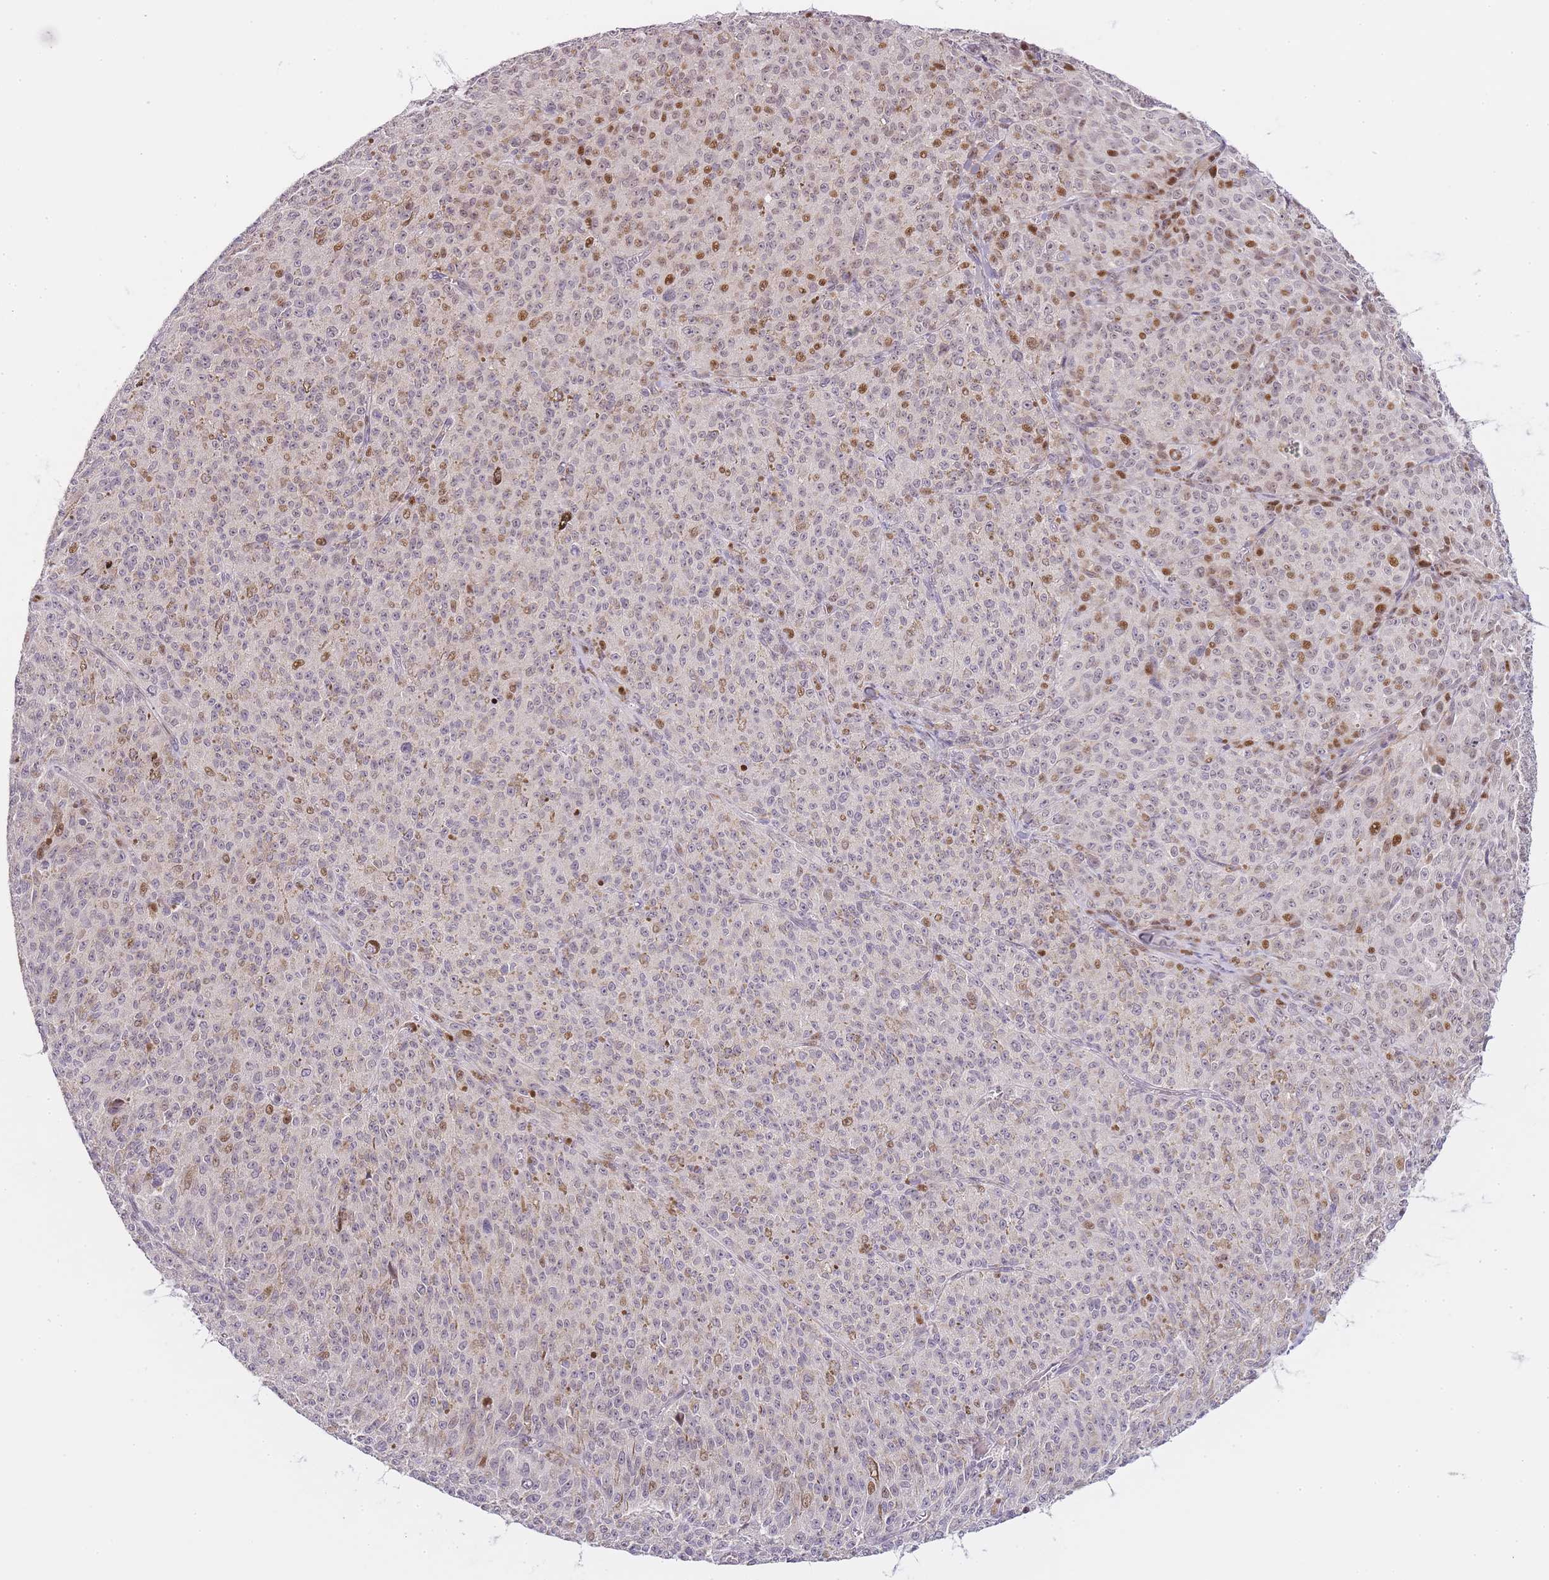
{"staining": {"intensity": "moderate", "quantity": "25%-75%", "location": "nuclear"}, "tissue": "melanoma", "cell_type": "Tumor cells", "image_type": "cancer", "snomed": [{"axis": "morphology", "description": "Malignant melanoma, NOS"}, {"axis": "topography", "description": "Skin"}], "caption": "Immunohistochemical staining of melanoma displays medium levels of moderate nuclear expression in about 25%-75% of tumor cells.", "gene": "OGG1", "patient": {"sex": "female", "age": 52}}